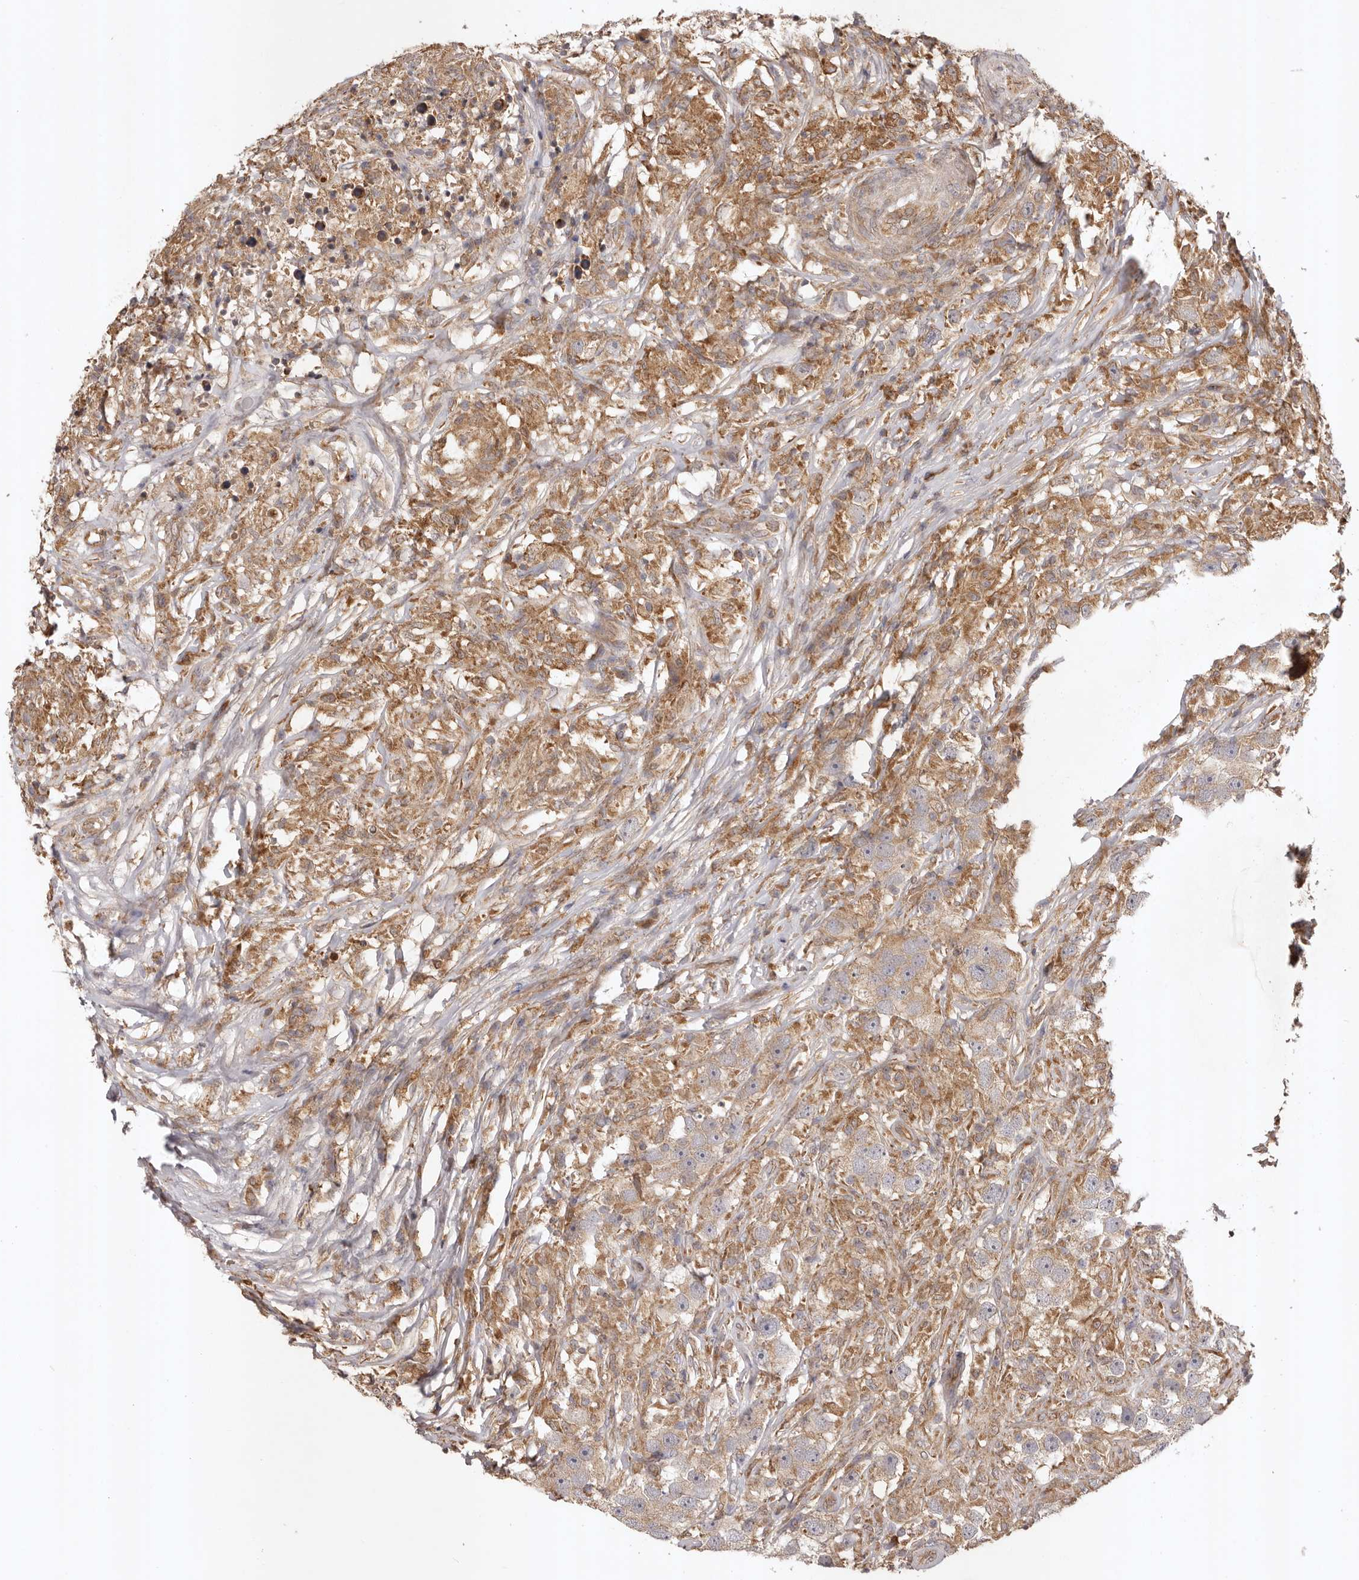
{"staining": {"intensity": "weak", "quantity": ">75%", "location": "cytoplasmic/membranous"}, "tissue": "testis cancer", "cell_type": "Tumor cells", "image_type": "cancer", "snomed": [{"axis": "morphology", "description": "Seminoma, NOS"}, {"axis": "topography", "description": "Testis"}], "caption": "Testis seminoma tissue shows weak cytoplasmic/membranous expression in about >75% of tumor cells, visualized by immunohistochemistry.", "gene": "UBR2", "patient": {"sex": "male", "age": 49}}